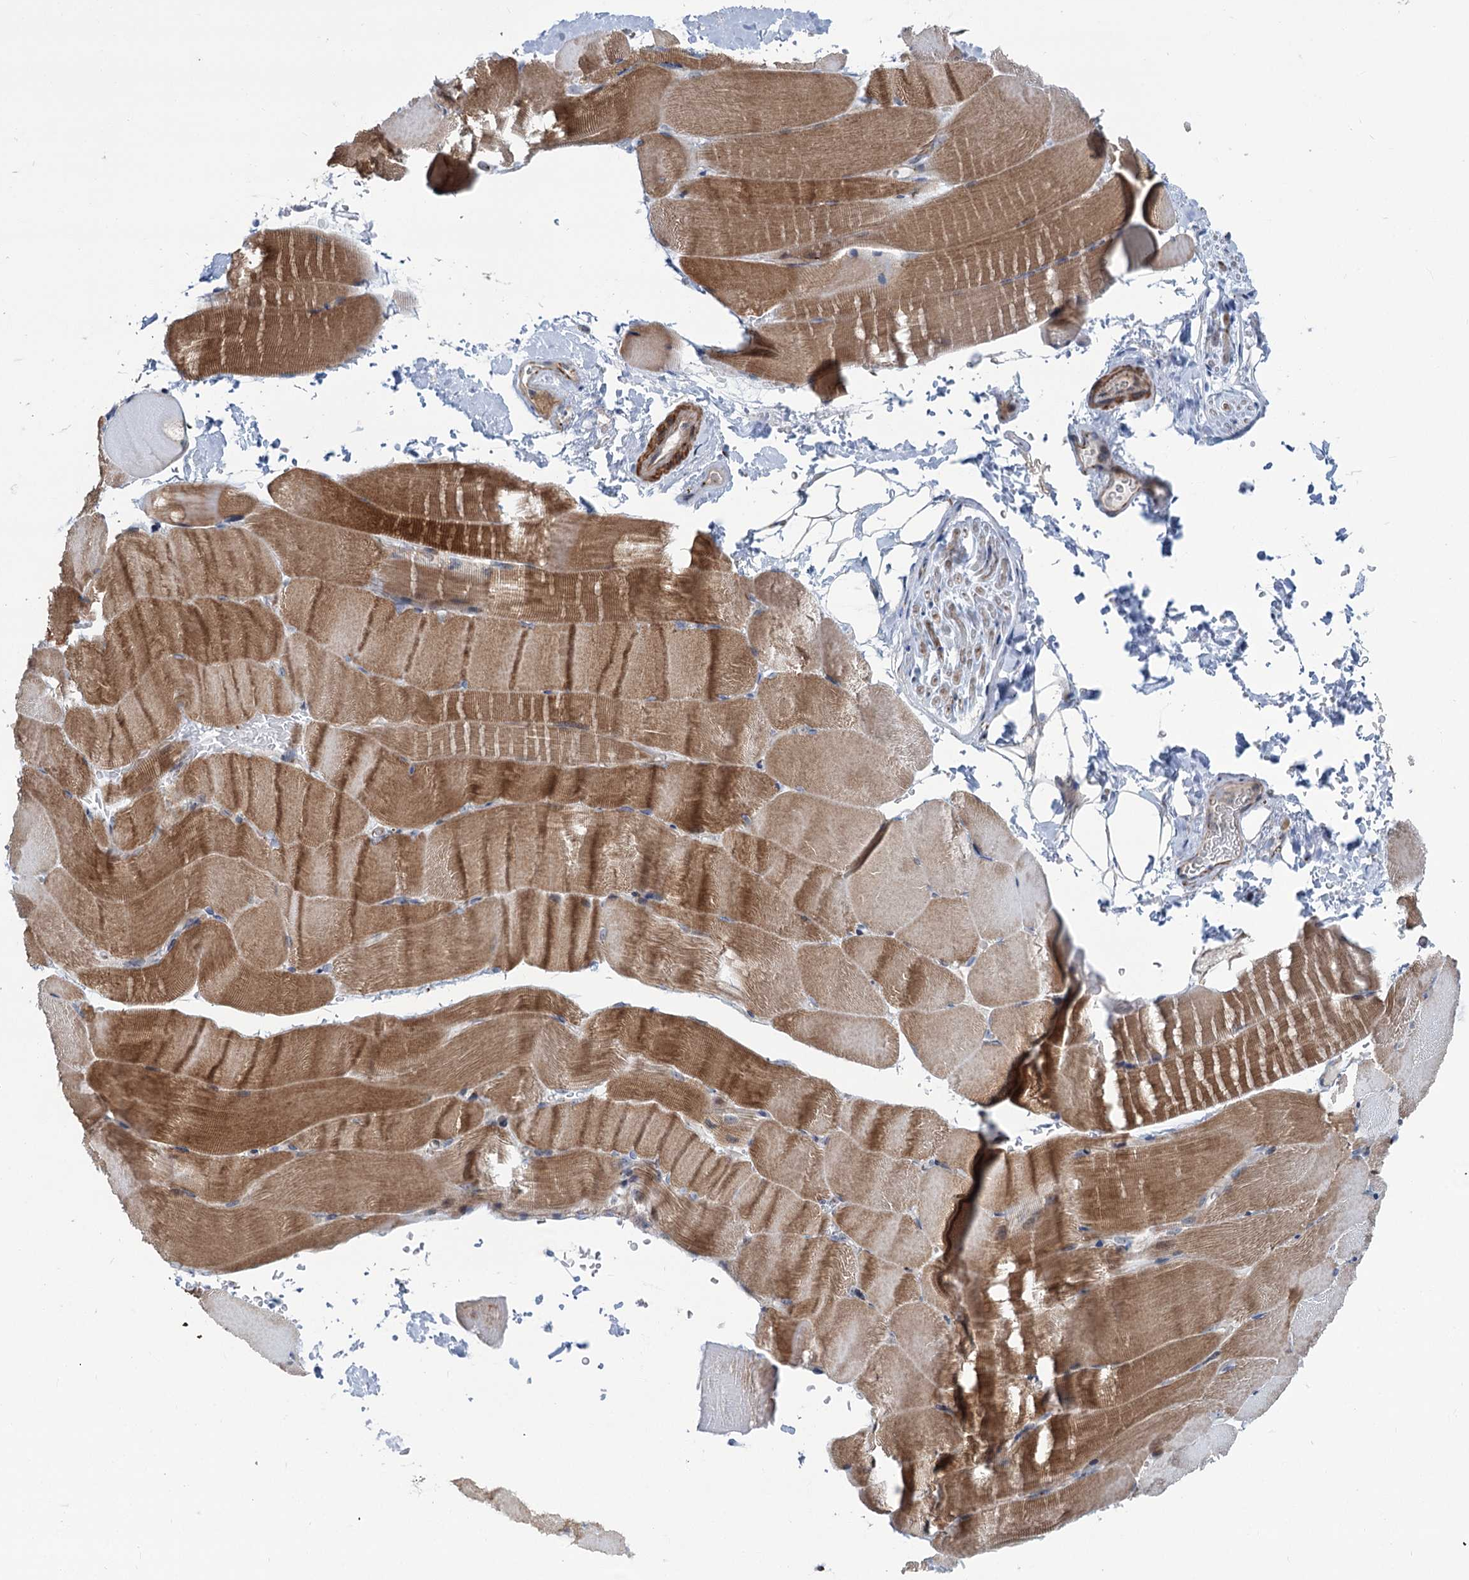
{"staining": {"intensity": "moderate", "quantity": ">75%", "location": "cytoplasmic/membranous"}, "tissue": "skeletal muscle", "cell_type": "Myocytes", "image_type": "normal", "snomed": [{"axis": "morphology", "description": "Normal tissue, NOS"}, {"axis": "topography", "description": "Skeletal muscle"}, {"axis": "topography", "description": "Parathyroid gland"}], "caption": "A medium amount of moderate cytoplasmic/membranous staining is present in about >75% of myocytes in benign skeletal muscle.", "gene": "ELP4", "patient": {"sex": "female", "age": 37}}